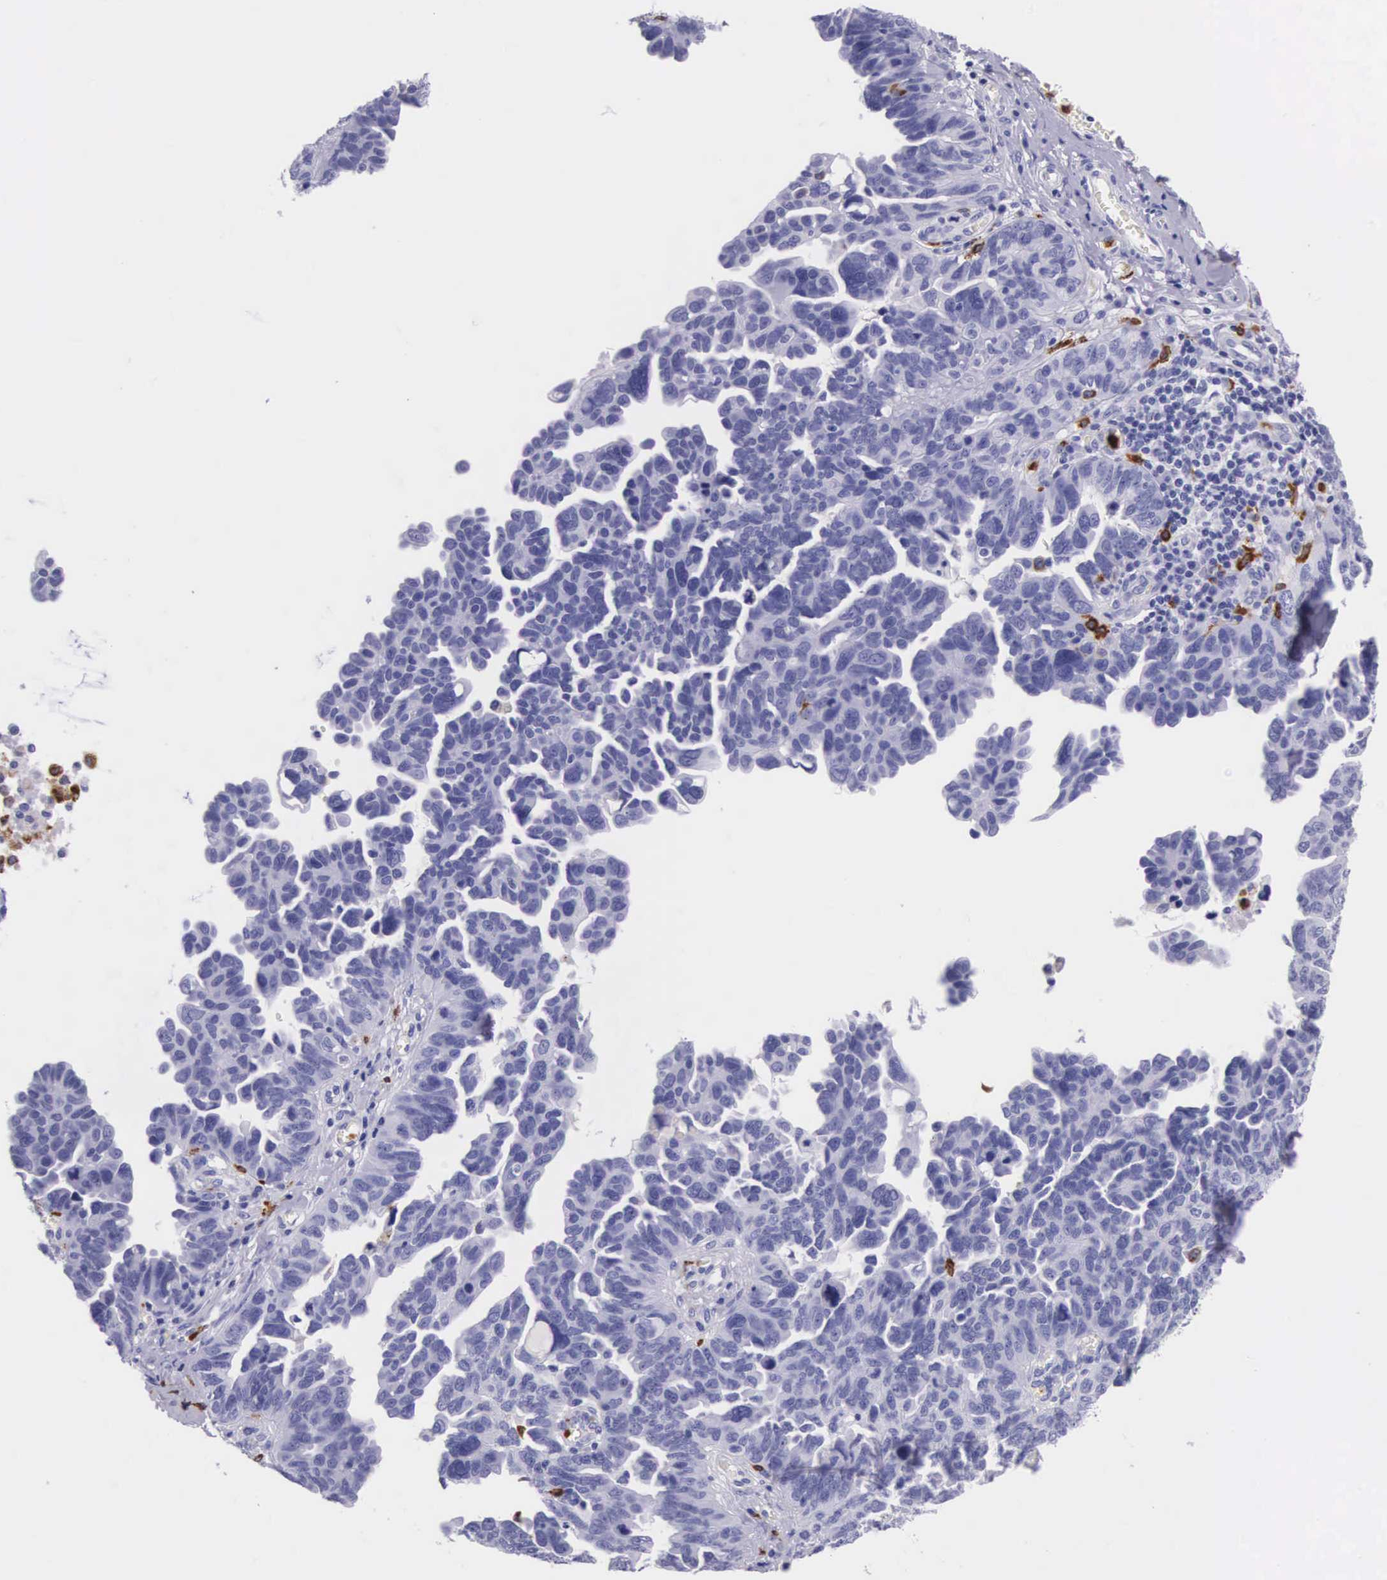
{"staining": {"intensity": "negative", "quantity": "none", "location": "none"}, "tissue": "ovarian cancer", "cell_type": "Tumor cells", "image_type": "cancer", "snomed": [{"axis": "morphology", "description": "Cystadenocarcinoma, serous, NOS"}, {"axis": "topography", "description": "Ovary"}], "caption": "DAB immunohistochemical staining of human ovarian serous cystadenocarcinoma displays no significant staining in tumor cells.", "gene": "FCN1", "patient": {"sex": "female", "age": 64}}